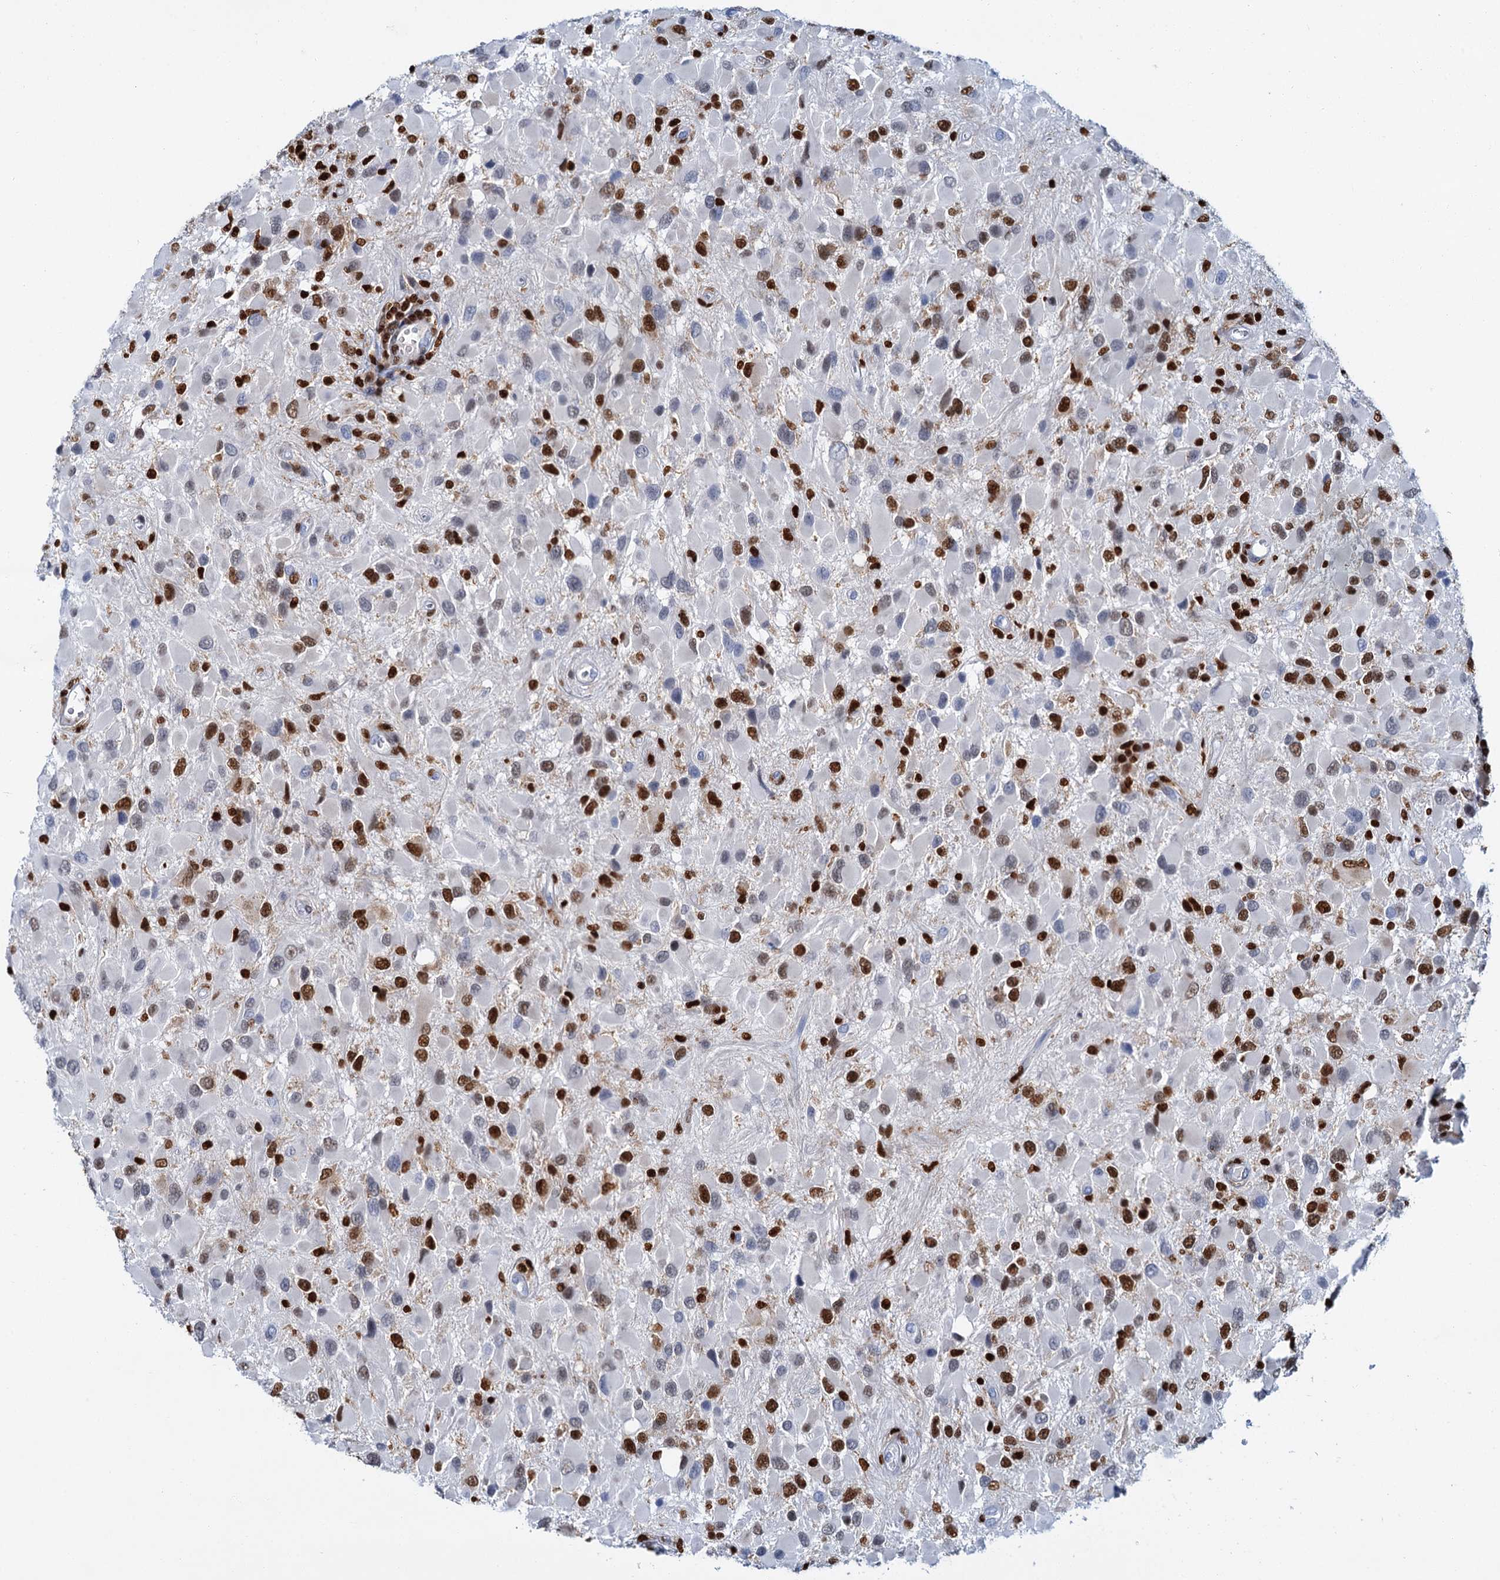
{"staining": {"intensity": "strong", "quantity": "25%-75%", "location": "nuclear"}, "tissue": "glioma", "cell_type": "Tumor cells", "image_type": "cancer", "snomed": [{"axis": "morphology", "description": "Glioma, malignant, High grade"}, {"axis": "topography", "description": "Brain"}], "caption": "Brown immunohistochemical staining in high-grade glioma (malignant) demonstrates strong nuclear staining in approximately 25%-75% of tumor cells.", "gene": "CELF2", "patient": {"sex": "male", "age": 53}}